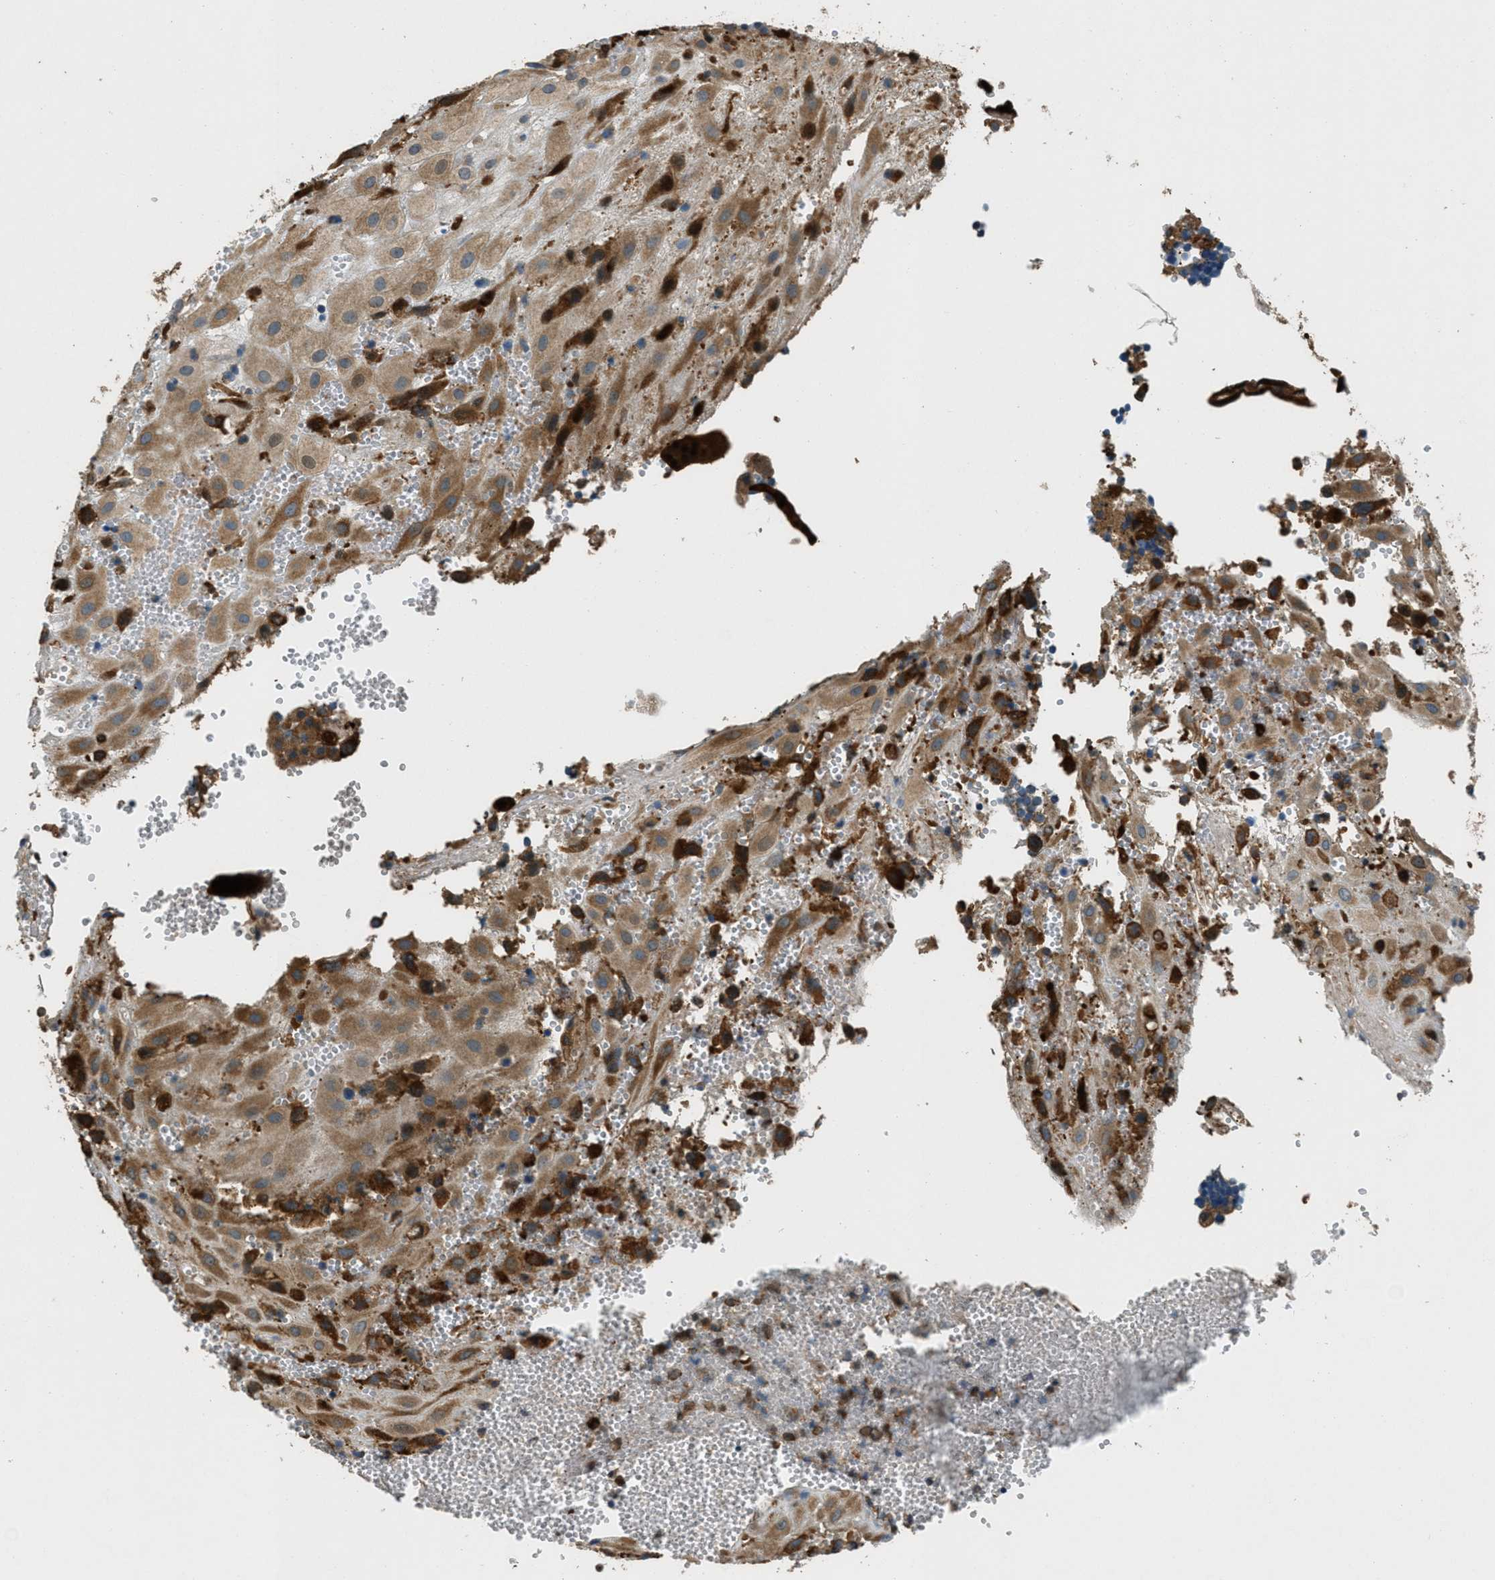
{"staining": {"intensity": "moderate", "quantity": ">75%", "location": "cytoplasmic/membranous"}, "tissue": "placenta", "cell_type": "Decidual cells", "image_type": "normal", "snomed": [{"axis": "morphology", "description": "Normal tissue, NOS"}, {"axis": "topography", "description": "Placenta"}], "caption": "Immunohistochemical staining of unremarkable placenta shows moderate cytoplasmic/membranous protein positivity in about >75% of decidual cells.", "gene": "GIMAP8", "patient": {"sex": "female", "age": 18}}